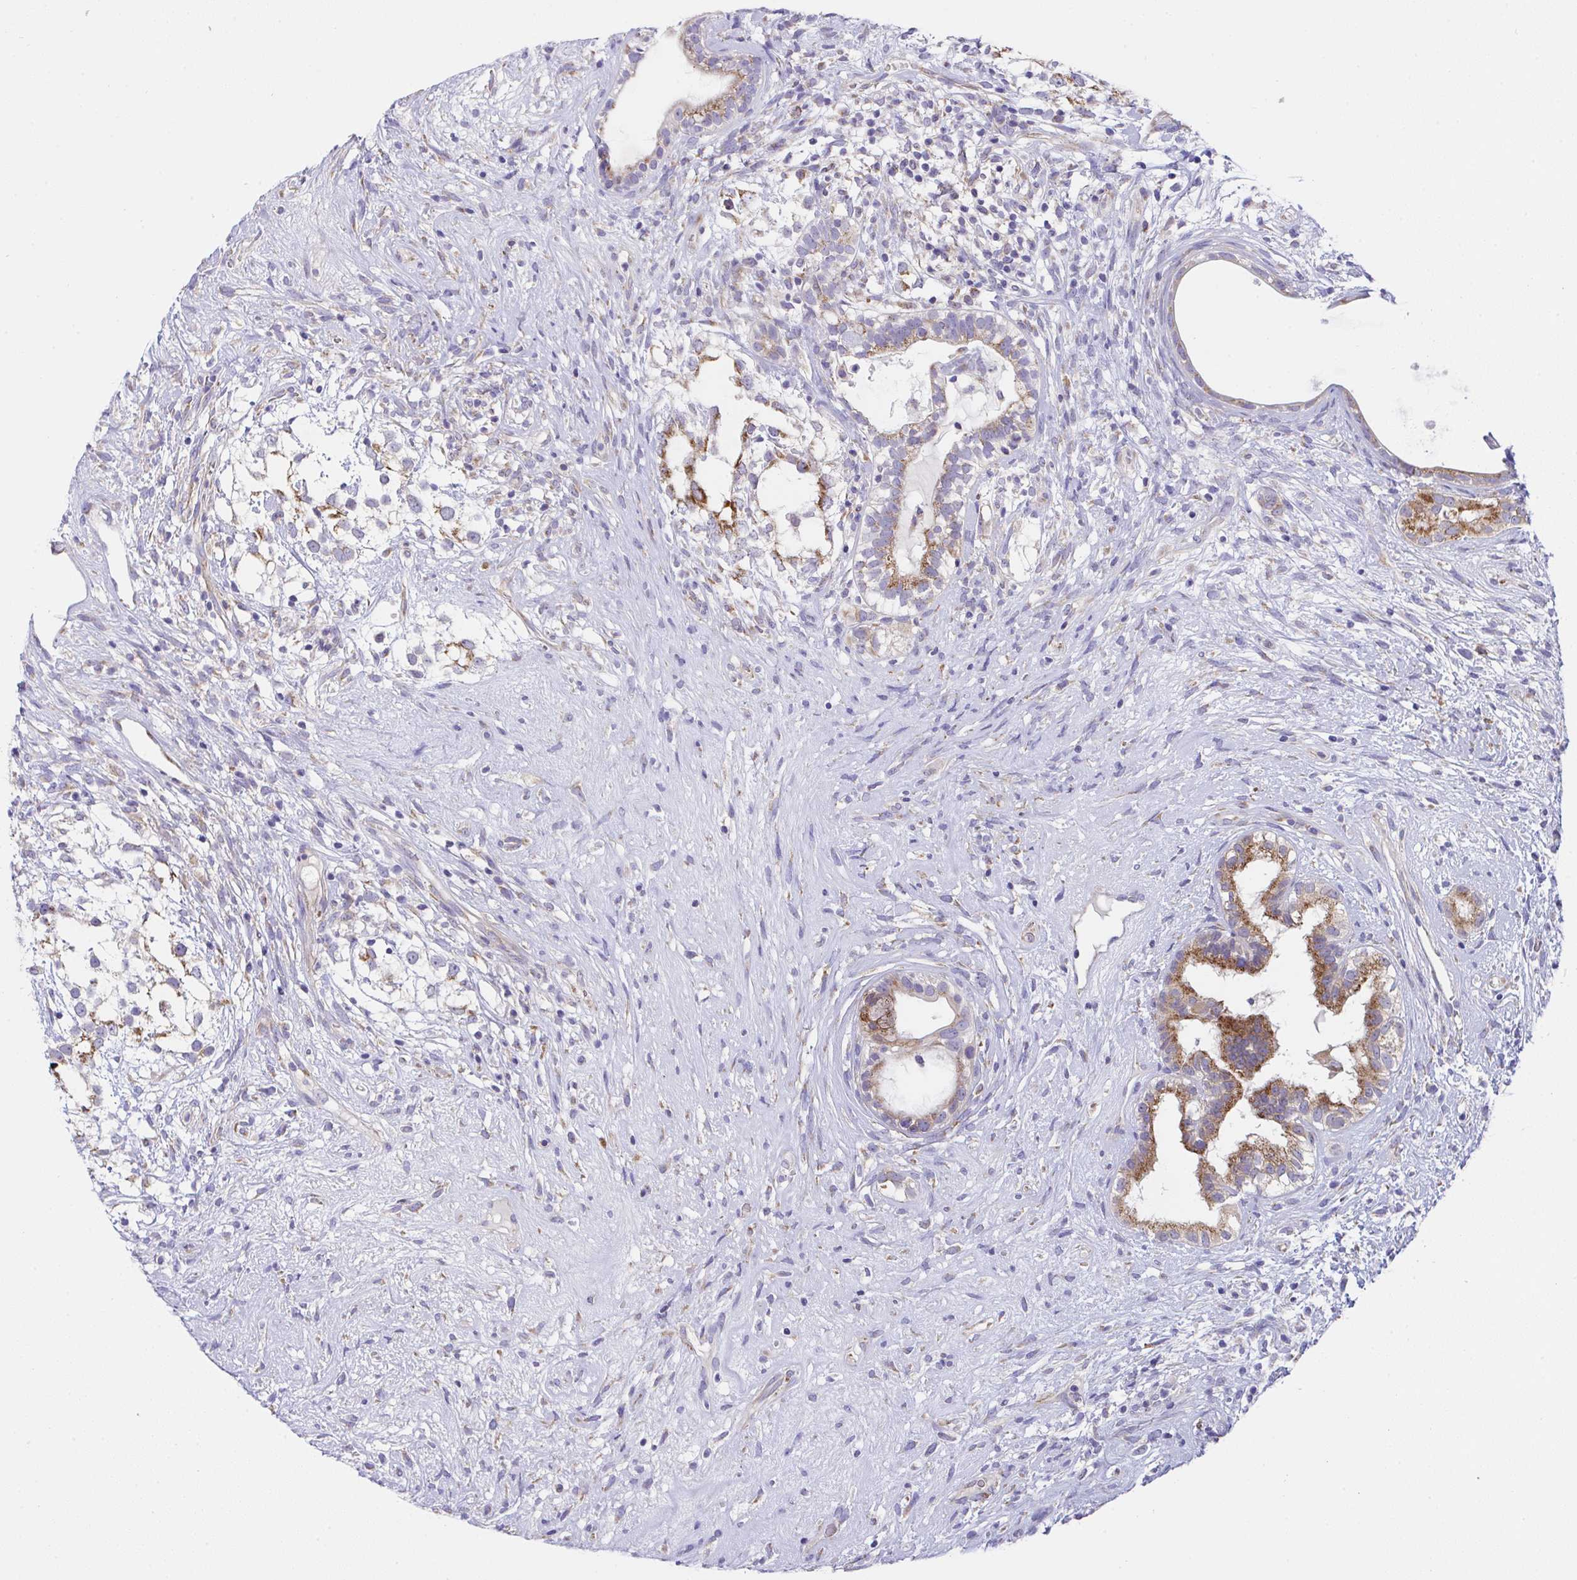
{"staining": {"intensity": "moderate", "quantity": "<25%", "location": "cytoplasmic/membranous"}, "tissue": "testis cancer", "cell_type": "Tumor cells", "image_type": "cancer", "snomed": [{"axis": "morphology", "description": "Seminoma, NOS"}, {"axis": "morphology", "description": "Carcinoma, Embryonal, NOS"}, {"axis": "topography", "description": "Testis"}], "caption": "Immunohistochemical staining of human embryonal carcinoma (testis) exhibits moderate cytoplasmic/membranous protein expression in about <25% of tumor cells.", "gene": "MIA3", "patient": {"sex": "male", "age": 41}}